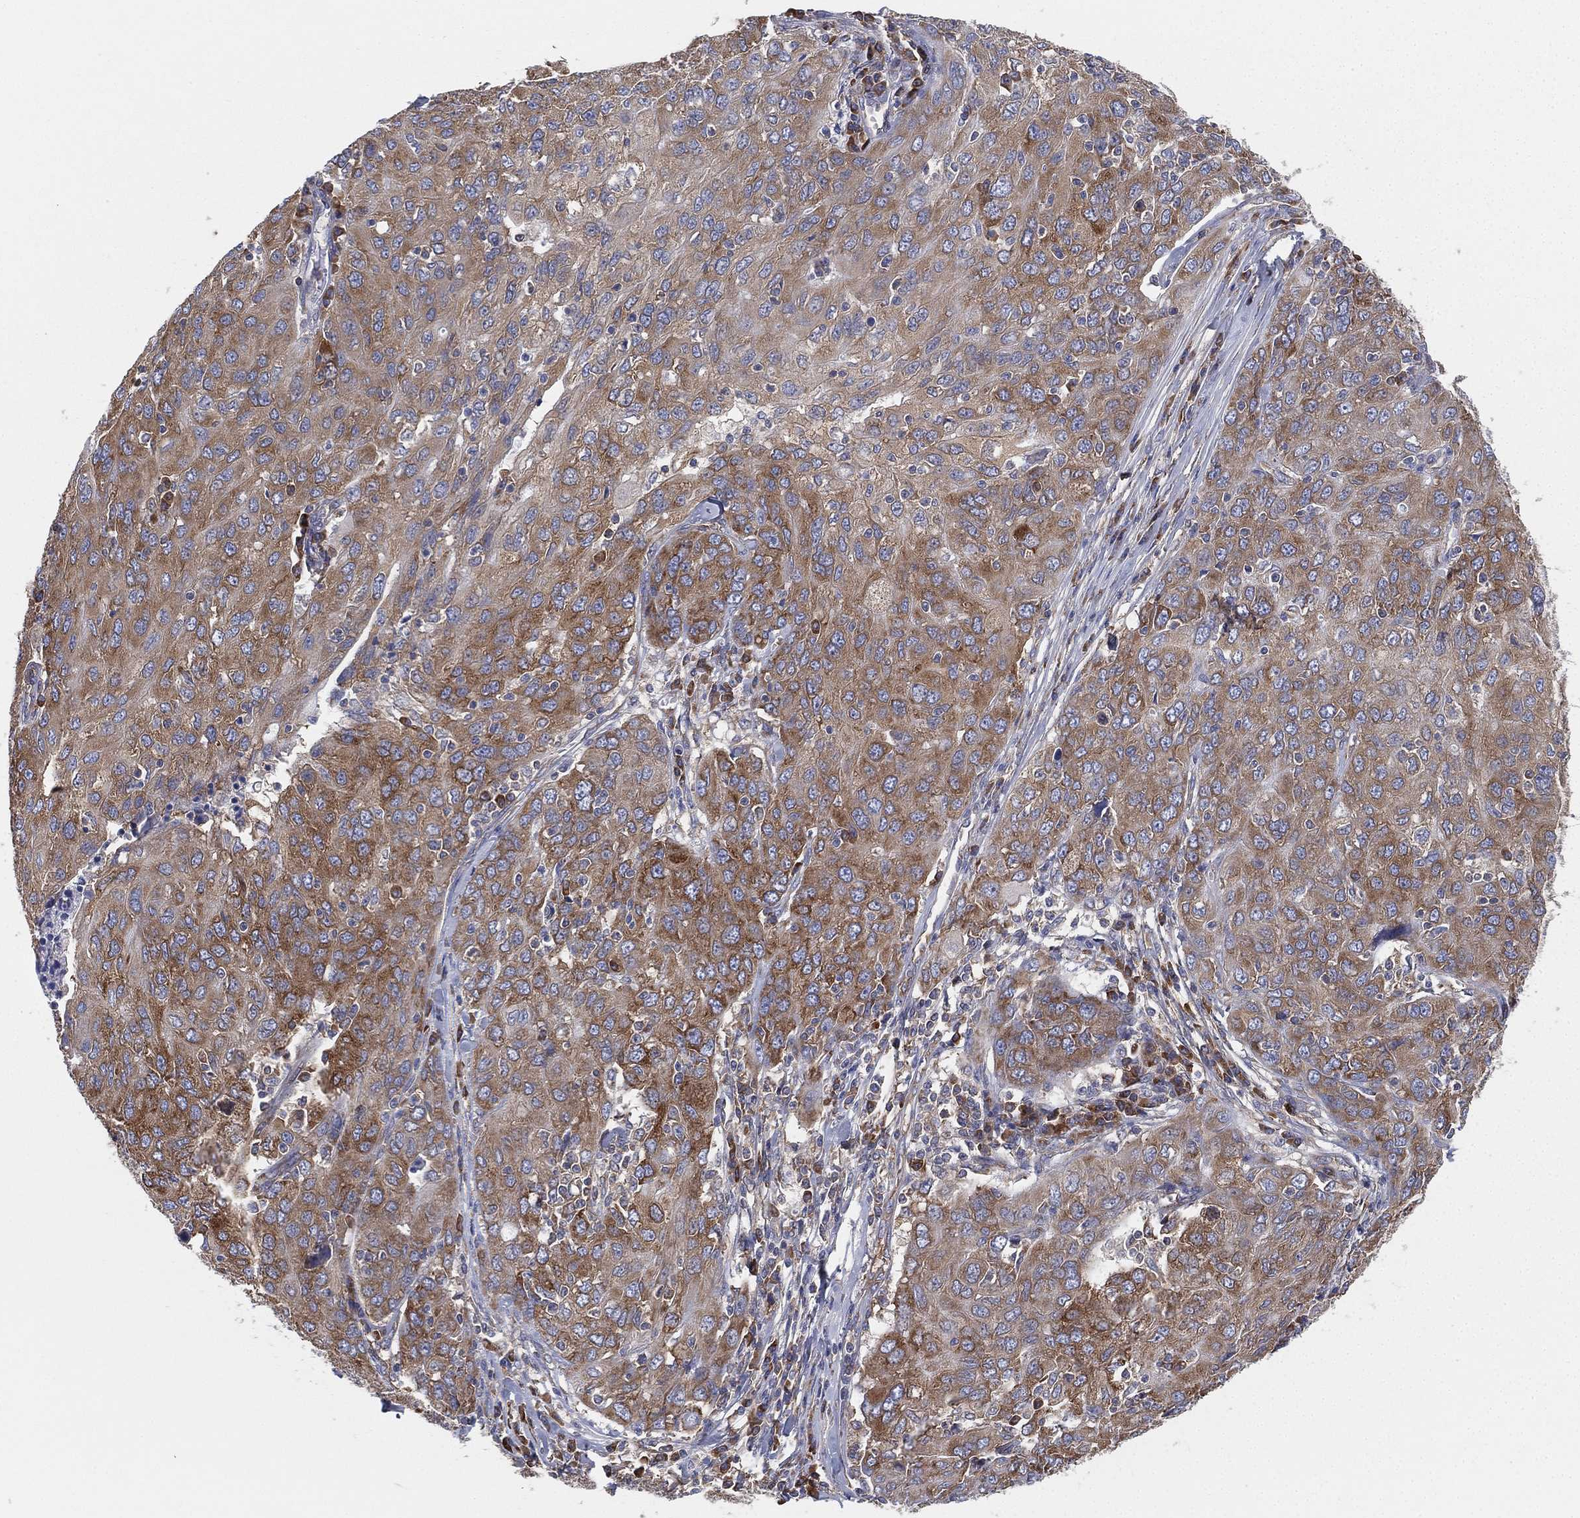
{"staining": {"intensity": "strong", "quantity": "25%-75%", "location": "cytoplasmic/membranous"}, "tissue": "ovarian cancer", "cell_type": "Tumor cells", "image_type": "cancer", "snomed": [{"axis": "morphology", "description": "Carcinoma, endometroid"}, {"axis": "topography", "description": "Ovary"}], "caption": "The histopathology image displays immunohistochemical staining of ovarian cancer (endometroid carcinoma). There is strong cytoplasmic/membranous expression is seen in approximately 25%-75% of tumor cells.", "gene": "FARSA", "patient": {"sex": "female", "age": 50}}